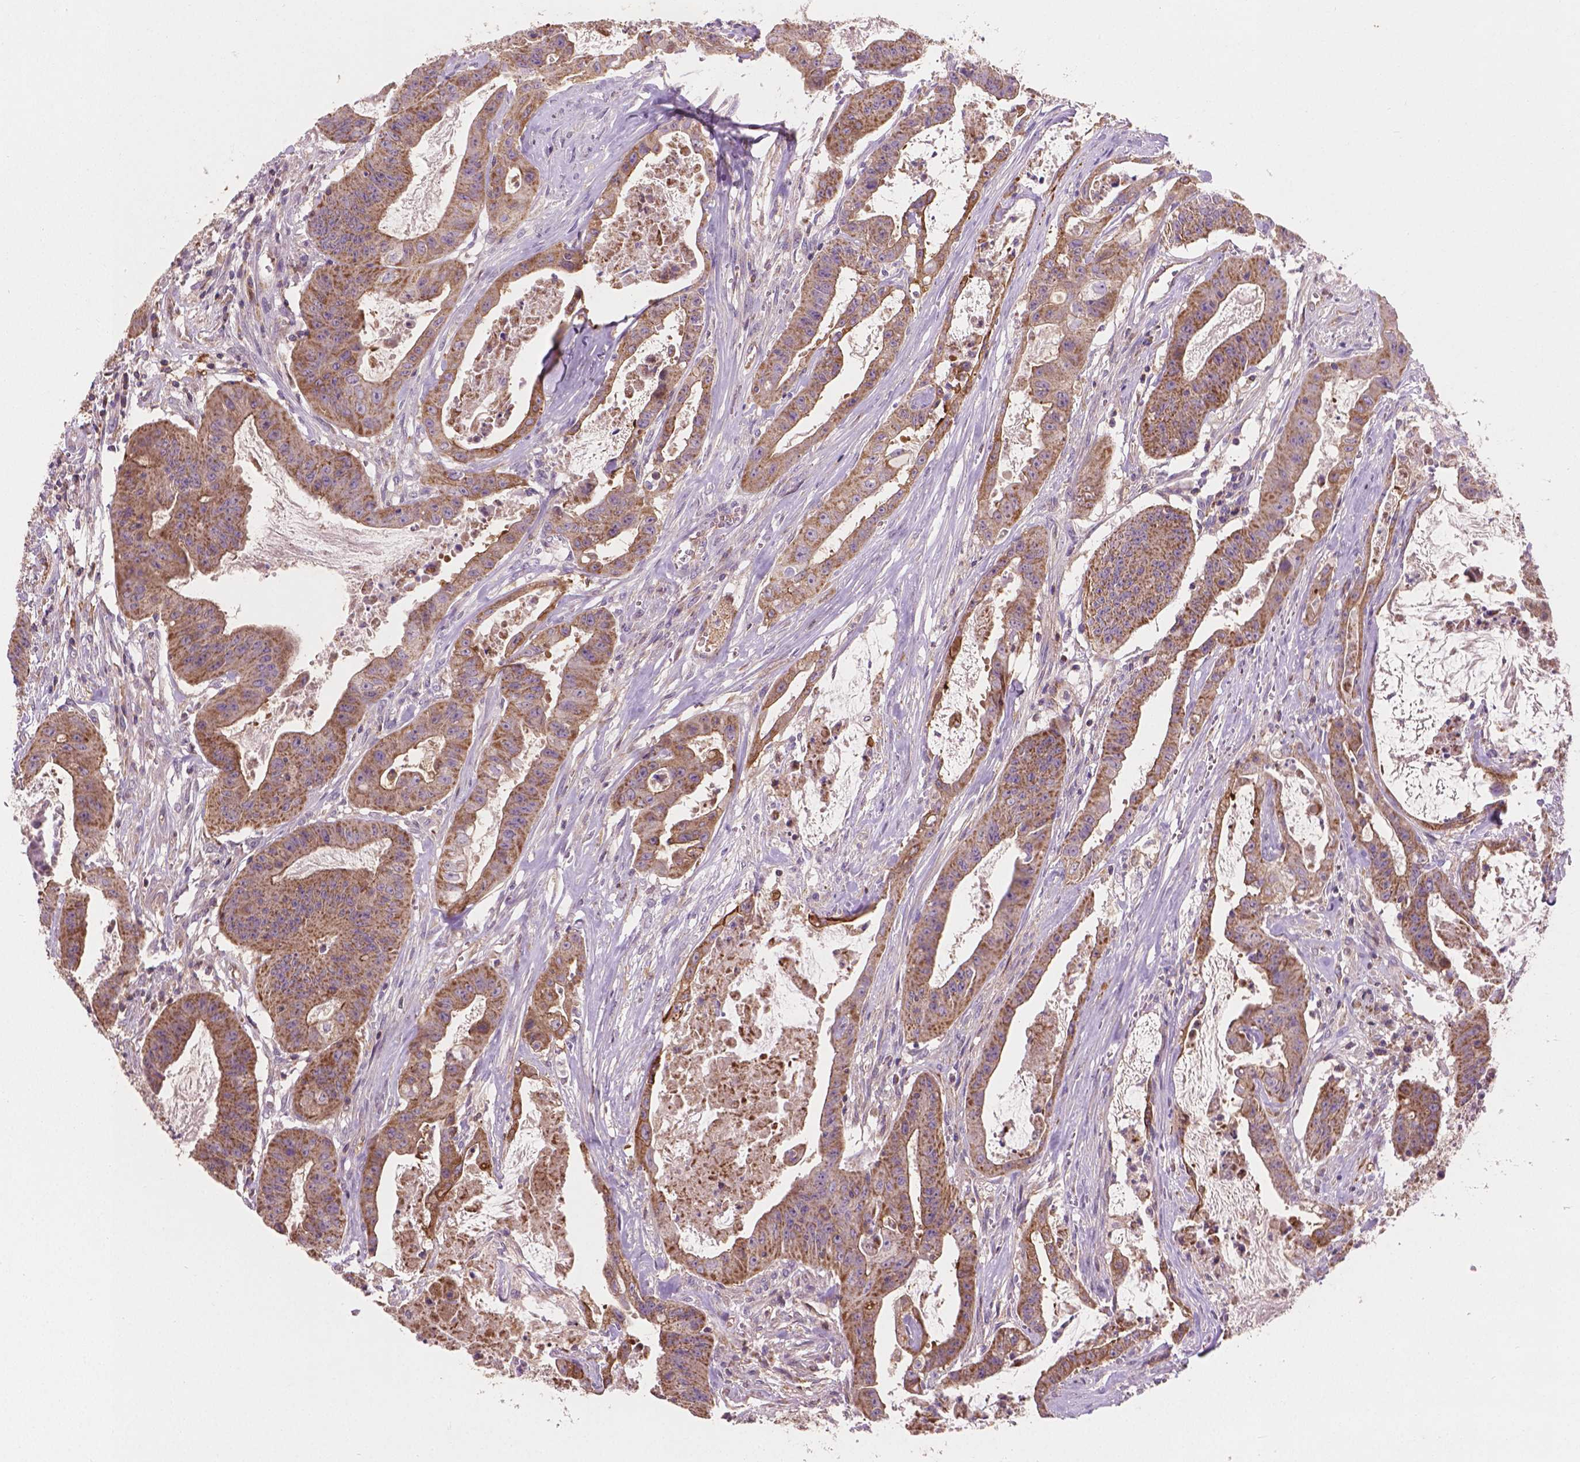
{"staining": {"intensity": "moderate", "quantity": ">75%", "location": "cytoplasmic/membranous"}, "tissue": "colorectal cancer", "cell_type": "Tumor cells", "image_type": "cancer", "snomed": [{"axis": "morphology", "description": "Adenocarcinoma, NOS"}, {"axis": "topography", "description": "Colon"}], "caption": "An image of colorectal cancer stained for a protein shows moderate cytoplasmic/membranous brown staining in tumor cells.", "gene": "TCAF1", "patient": {"sex": "male", "age": 33}}